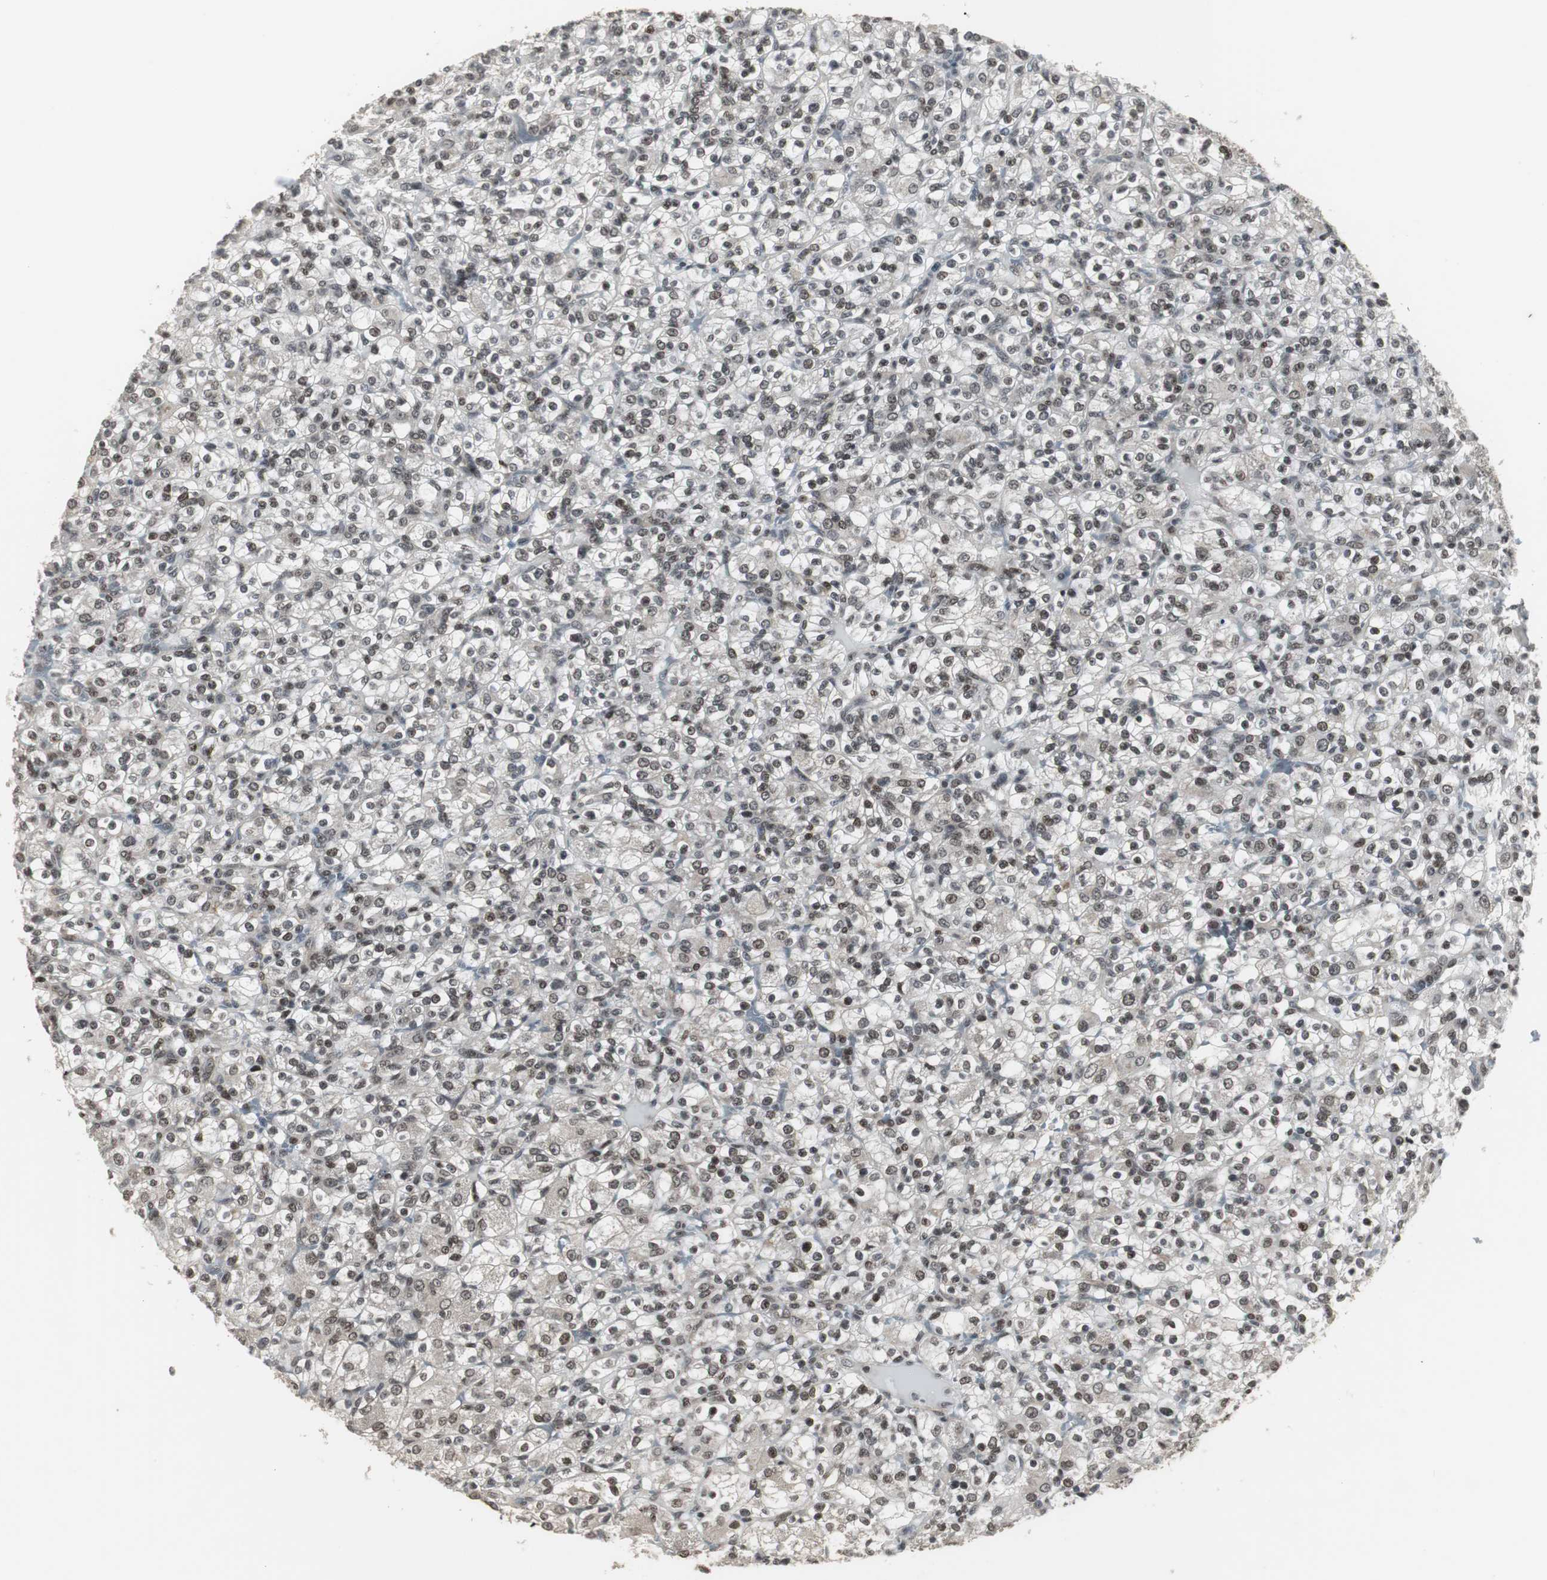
{"staining": {"intensity": "weak", "quantity": ">75%", "location": "nuclear"}, "tissue": "renal cancer", "cell_type": "Tumor cells", "image_type": "cancer", "snomed": [{"axis": "morphology", "description": "Normal tissue, NOS"}, {"axis": "morphology", "description": "Adenocarcinoma, NOS"}, {"axis": "topography", "description": "Kidney"}], "caption": "Immunohistochemical staining of renal adenocarcinoma demonstrates low levels of weak nuclear protein positivity in about >75% of tumor cells.", "gene": "MPG", "patient": {"sex": "female", "age": 72}}